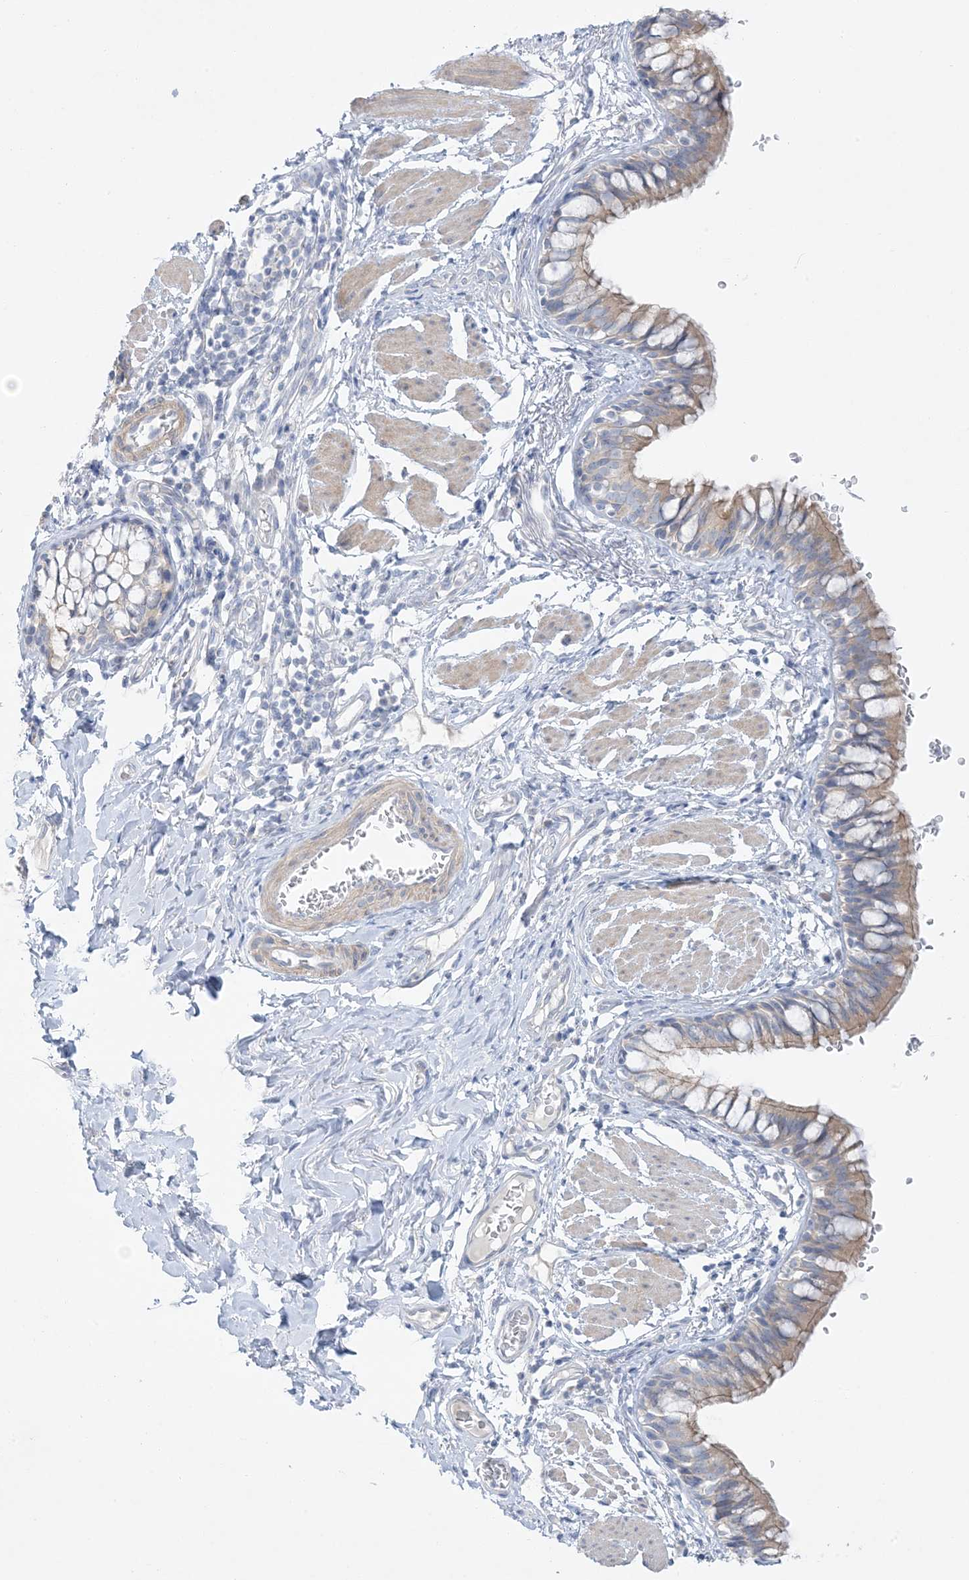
{"staining": {"intensity": "moderate", "quantity": "25%-75%", "location": "cytoplasmic/membranous"}, "tissue": "bronchus", "cell_type": "Respiratory epithelial cells", "image_type": "normal", "snomed": [{"axis": "morphology", "description": "Normal tissue, NOS"}, {"axis": "topography", "description": "Cartilage tissue"}, {"axis": "topography", "description": "Bronchus"}], "caption": "Bronchus stained with IHC shows moderate cytoplasmic/membranous expression in approximately 25%-75% of respiratory epithelial cells.", "gene": "FAM184A", "patient": {"sex": "female", "age": 36}}